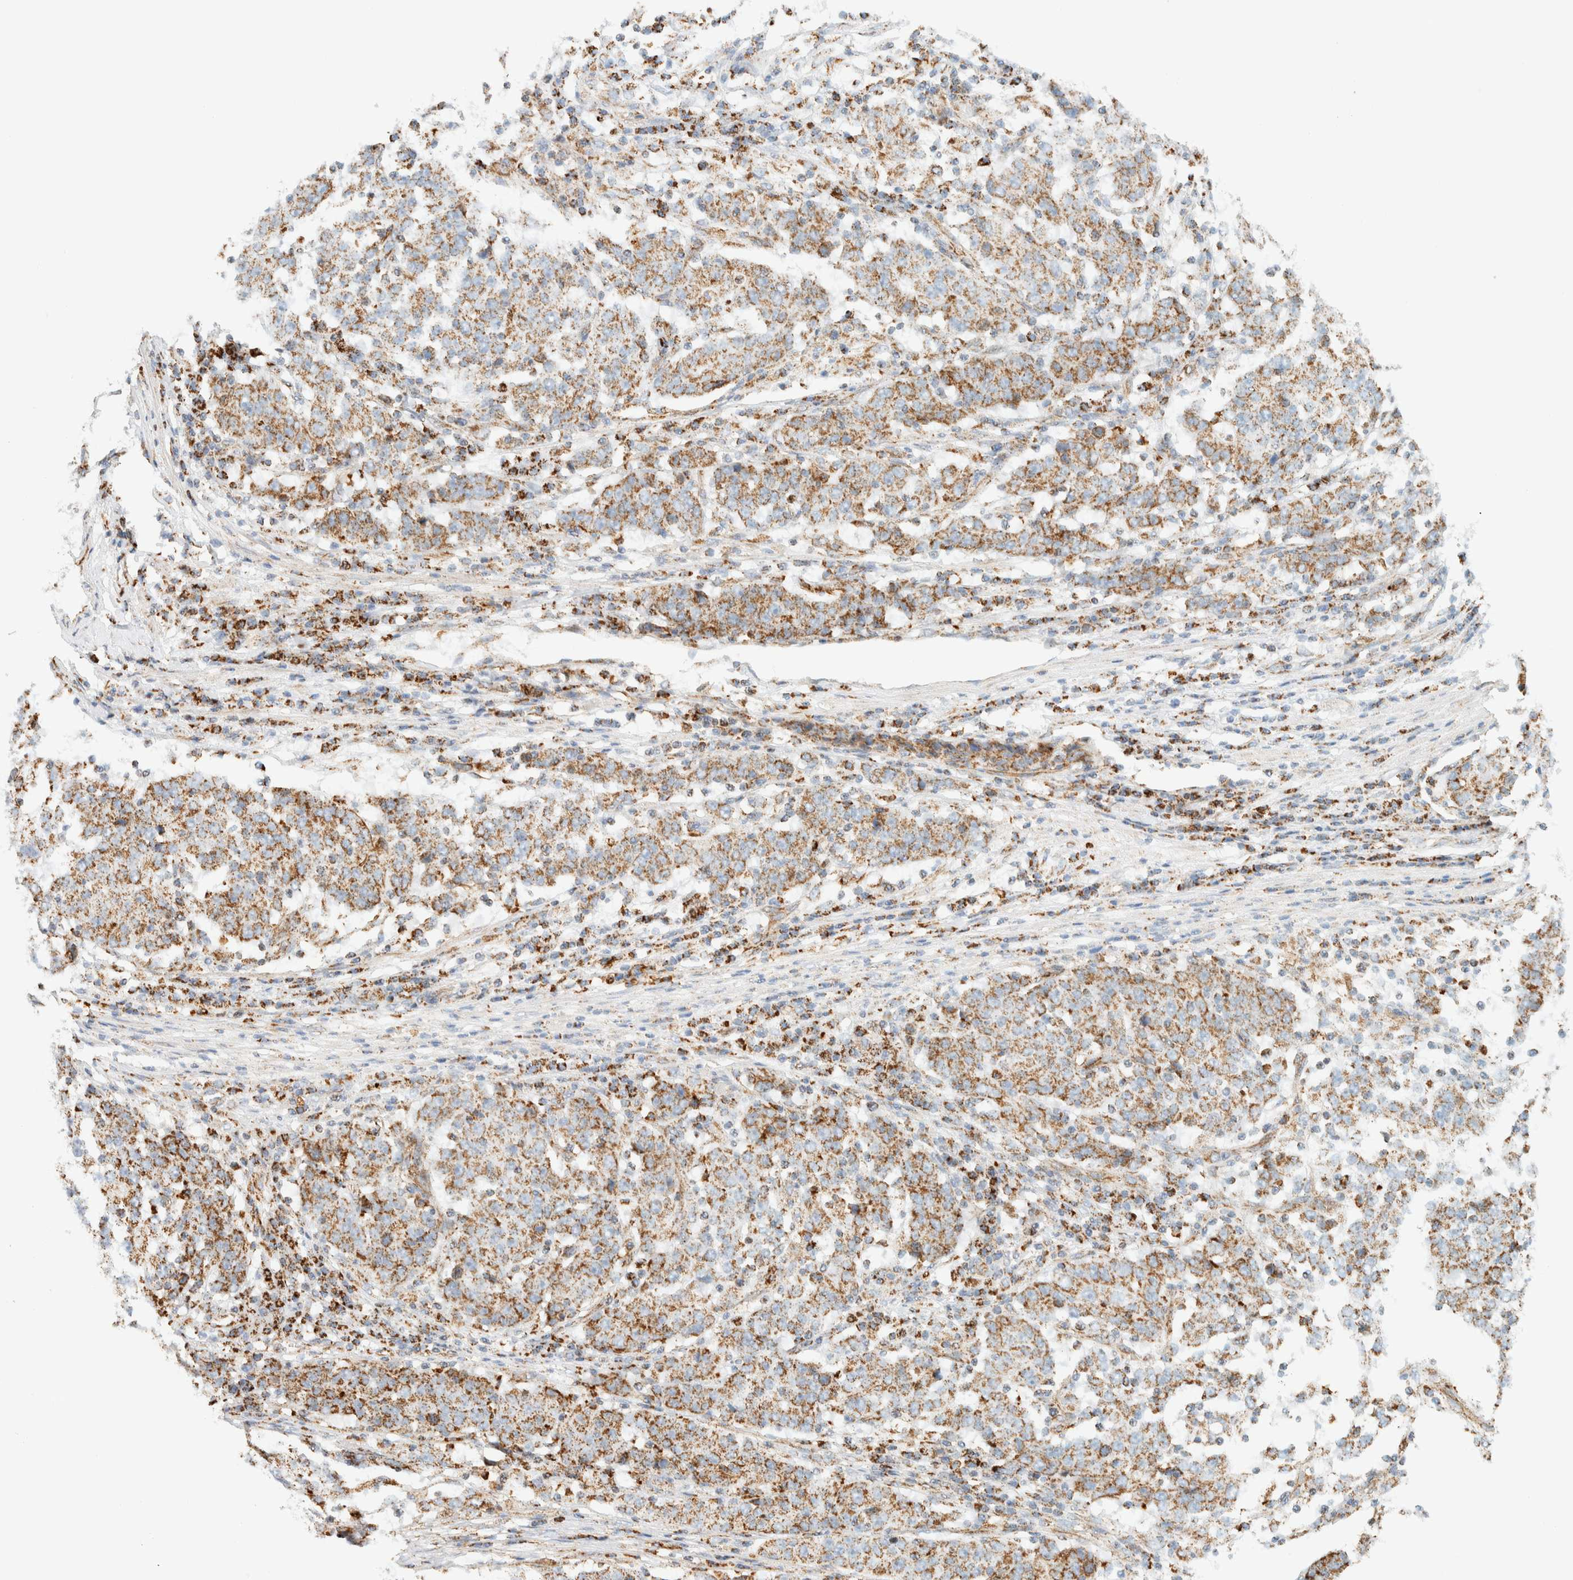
{"staining": {"intensity": "moderate", "quantity": ">75%", "location": "cytoplasmic/membranous"}, "tissue": "stomach cancer", "cell_type": "Tumor cells", "image_type": "cancer", "snomed": [{"axis": "morphology", "description": "Adenocarcinoma, NOS"}, {"axis": "topography", "description": "Stomach"}], "caption": "Adenocarcinoma (stomach) tissue exhibits moderate cytoplasmic/membranous expression in about >75% of tumor cells, visualized by immunohistochemistry. (Brightfield microscopy of DAB IHC at high magnification).", "gene": "KIFAP3", "patient": {"sex": "male", "age": 59}}